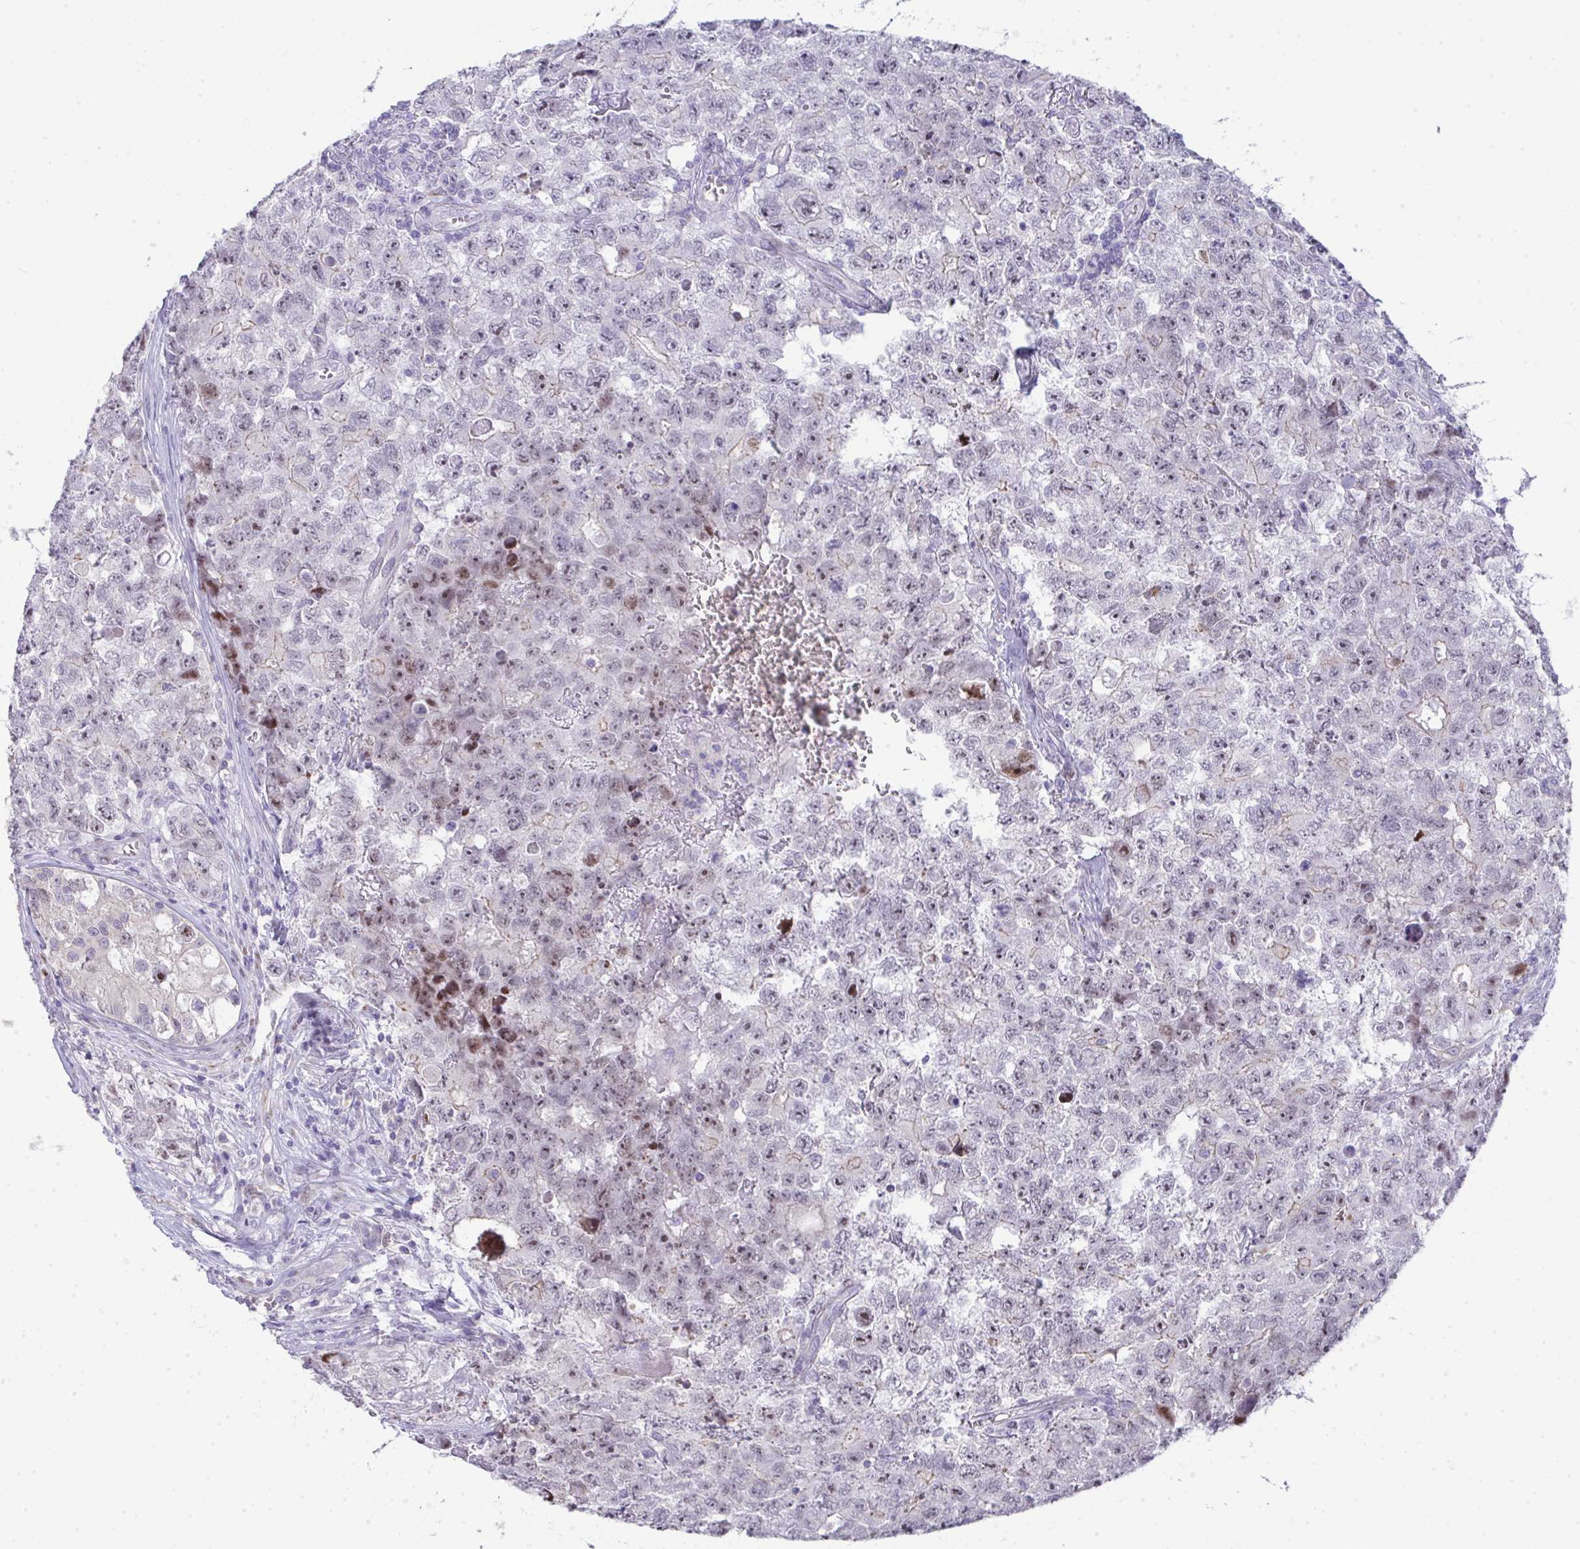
{"staining": {"intensity": "moderate", "quantity": "25%-75%", "location": "nuclear"}, "tissue": "testis cancer", "cell_type": "Tumor cells", "image_type": "cancer", "snomed": [{"axis": "morphology", "description": "Carcinoma, Embryonal, NOS"}, {"axis": "topography", "description": "Testis"}], "caption": "Tumor cells reveal moderate nuclear staining in approximately 25%-75% of cells in testis cancer (embryonal carcinoma). (DAB IHC with brightfield microscopy, high magnification).", "gene": "GALNT16", "patient": {"sex": "male", "age": 18}}